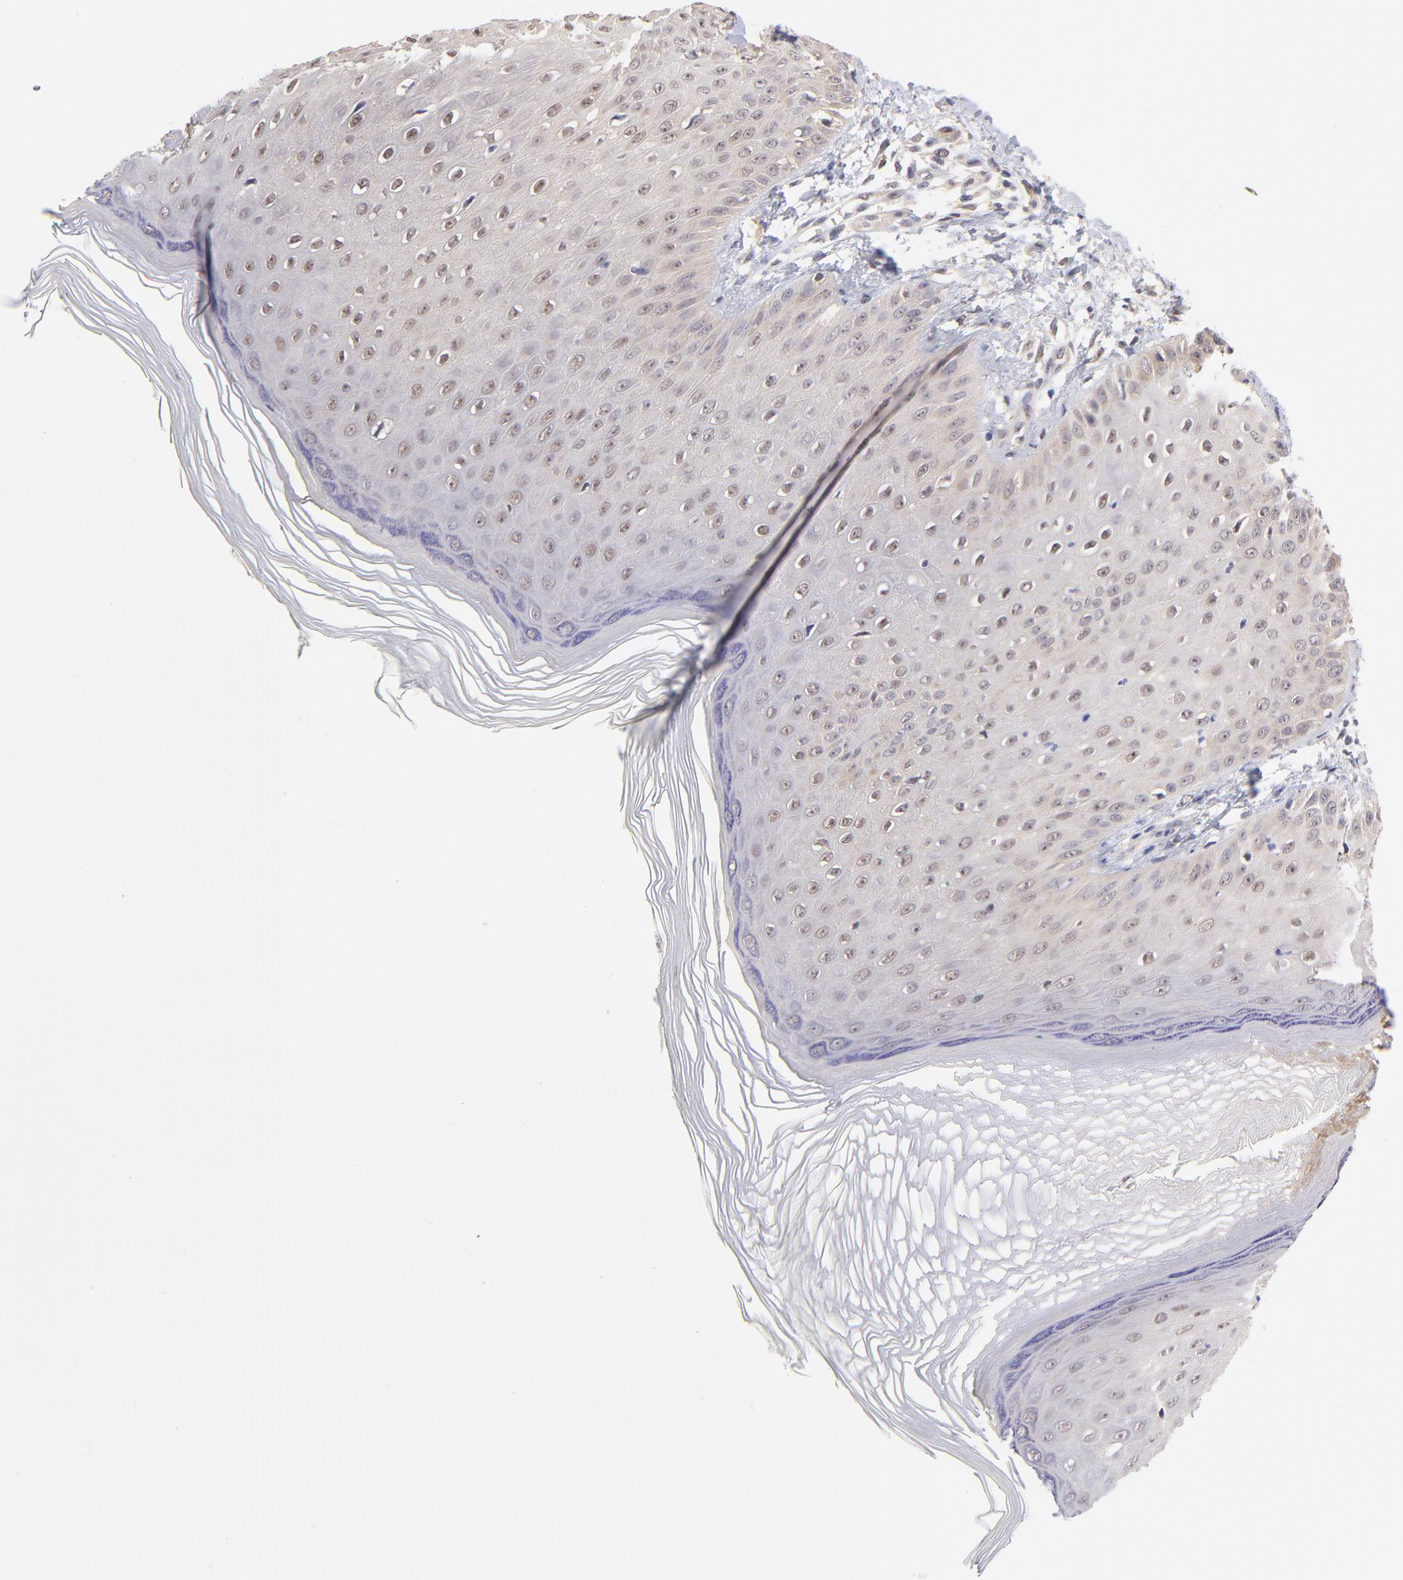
{"staining": {"intensity": "weak", "quantity": "25%-75%", "location": "nuclear"}, "tissue": "skin", "cell_type": "Epidermal cells", "image_type": "normal", "snomed": [{"axis": "morphology", "description": "Normal tissue, NOS"}, {"axis": "morphology", "description": "Inflammation, NOS"}, {"axis": "topography", "description": "Soft tissue"}, {"axis": "topography", "description": "Anal"}], "caption": "Protein expression by immunohistochemistry exhibits weak nuclear positivity in approximately 25%-75% of epidermal cells in unremarkable skin.", "gene": "UBE2E2", "patient": {"sex": "female", "age": 15}}